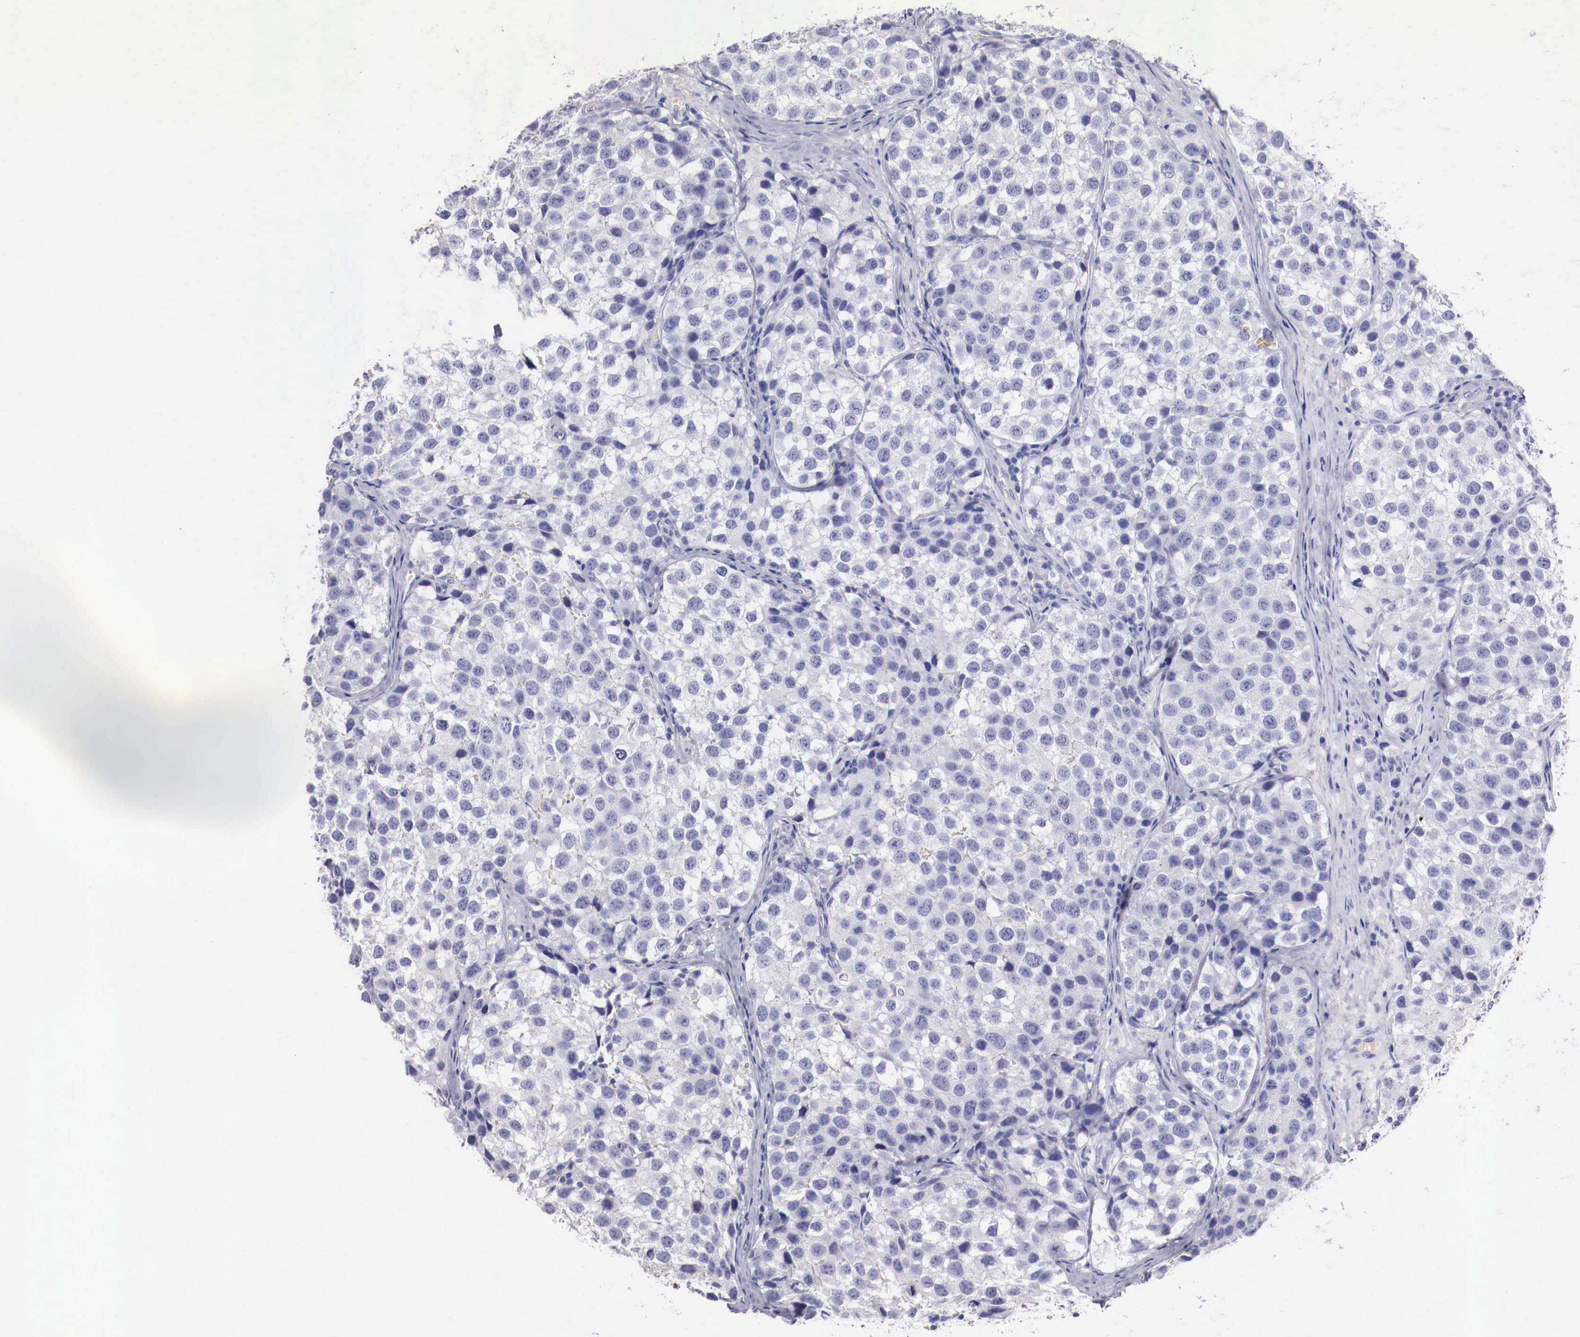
{"staining": {"intensity": "negative", "quantity": "none", "location": "none"}, "tissue": "testis cancer", "cell_type": "Tumor cells", "image_type": "cancer", "snomed": [{"axis": "morphology", "description": "Seminoma, NOS"}, {"axis": "topography", "description": "Testis"}], "caption": "Immunohistochemical staining of human testis seminoma exhibits no significant positivity in tumor cells.", "gene": "PITPNA", "patient": {"sex": "male", "age": 39}}